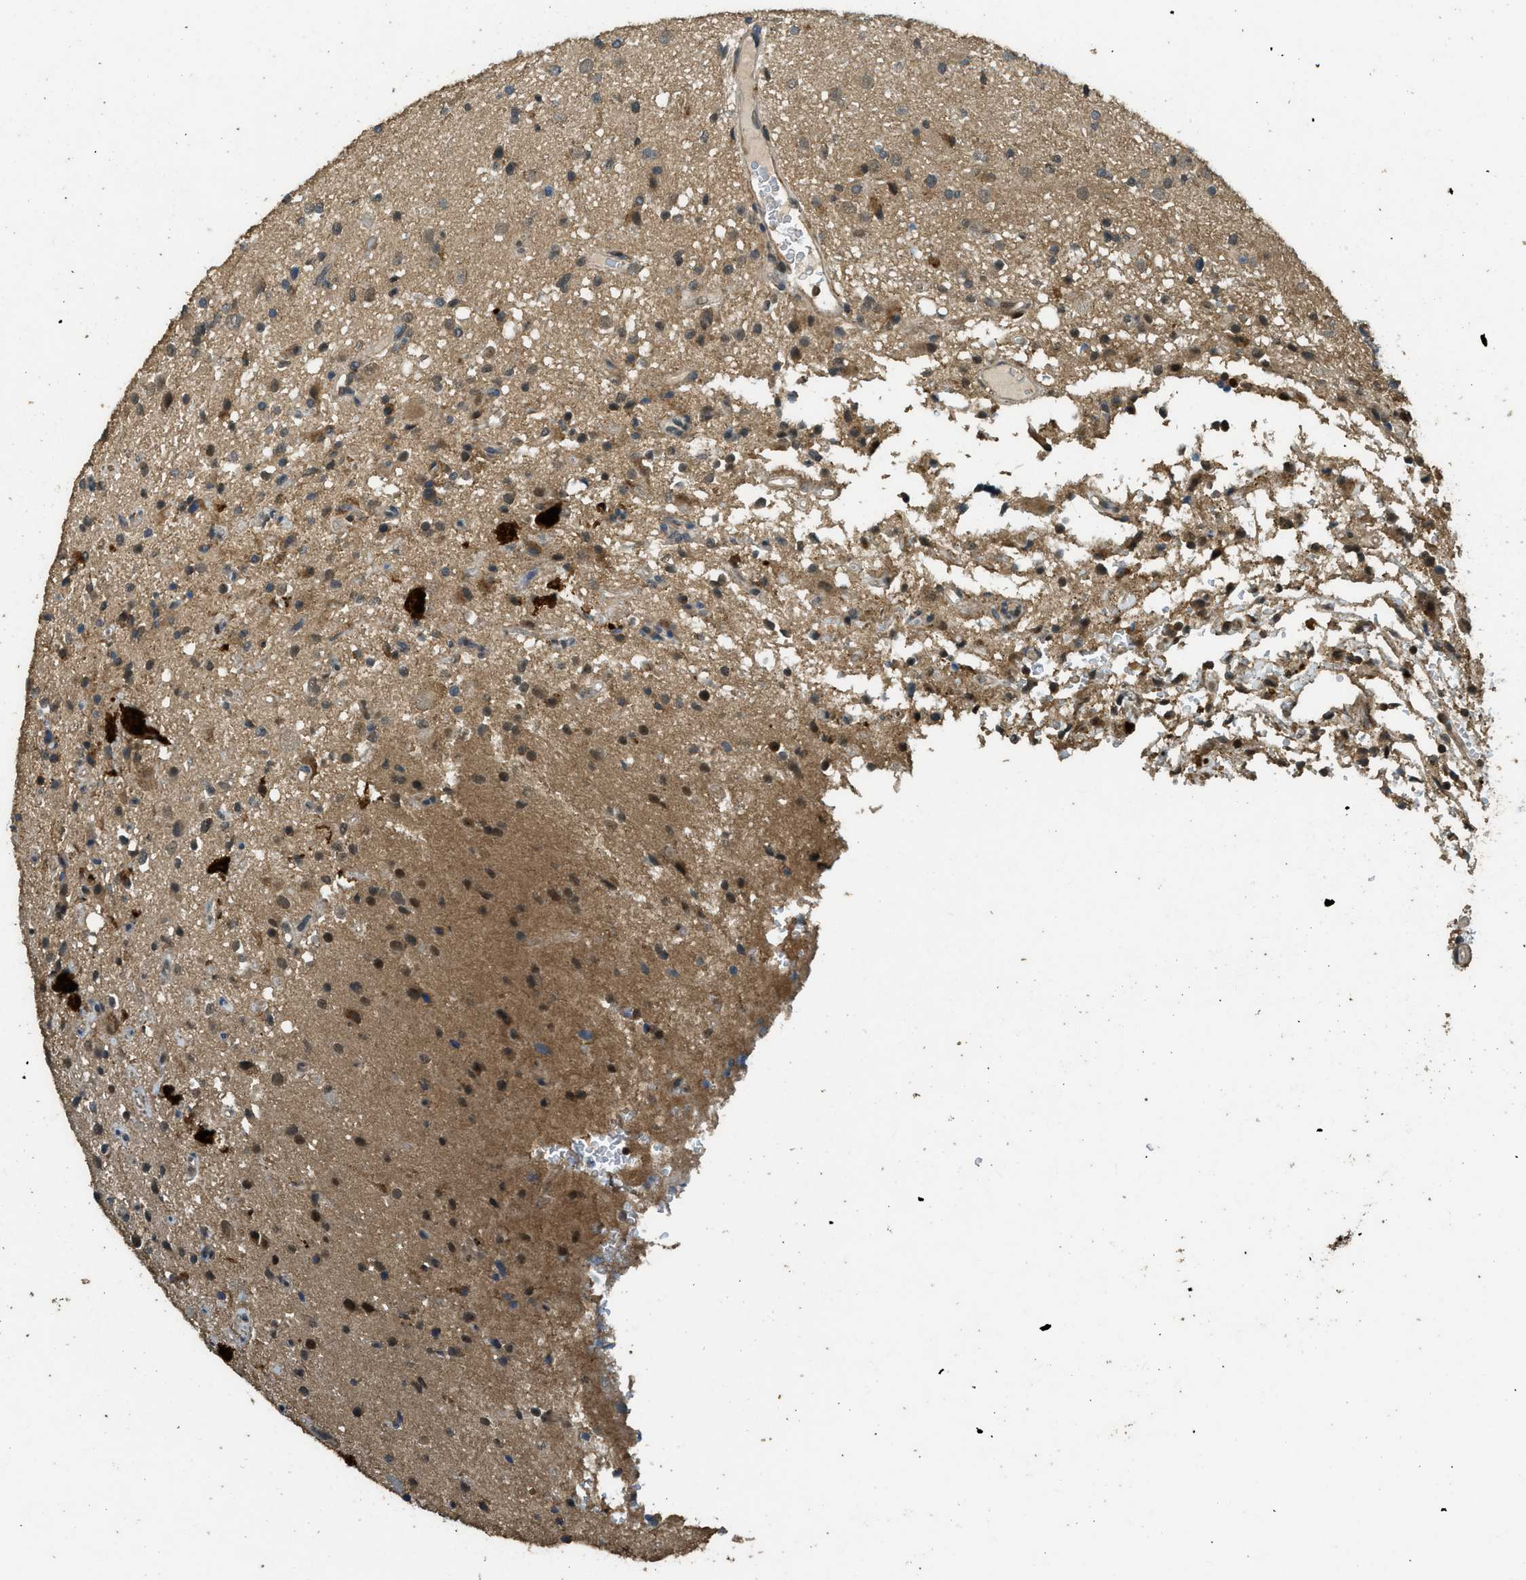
{"staining": {"intensity": "weak", "quantity": "<25%", "location": "cytoplasmic/membranous"}, "tissue": "glioma", "cell_type": "Tumor cells", "image_type": "cancer", "snomed": [{"axis": "morphology", "description": "Glioma, malignant, High grade"}, {"axis": "topography", "description": "Brain"}], "caption": "The histopathology image shows no staining of tumor cells in malignant glioma (high-grade). Brightfield microscopy of IHC stained with DAB (brown) and hematoxylin (blue), captured at high magnification.", "gene": "PPP6R3", "patient": {"sex": "male", "age": 33}}